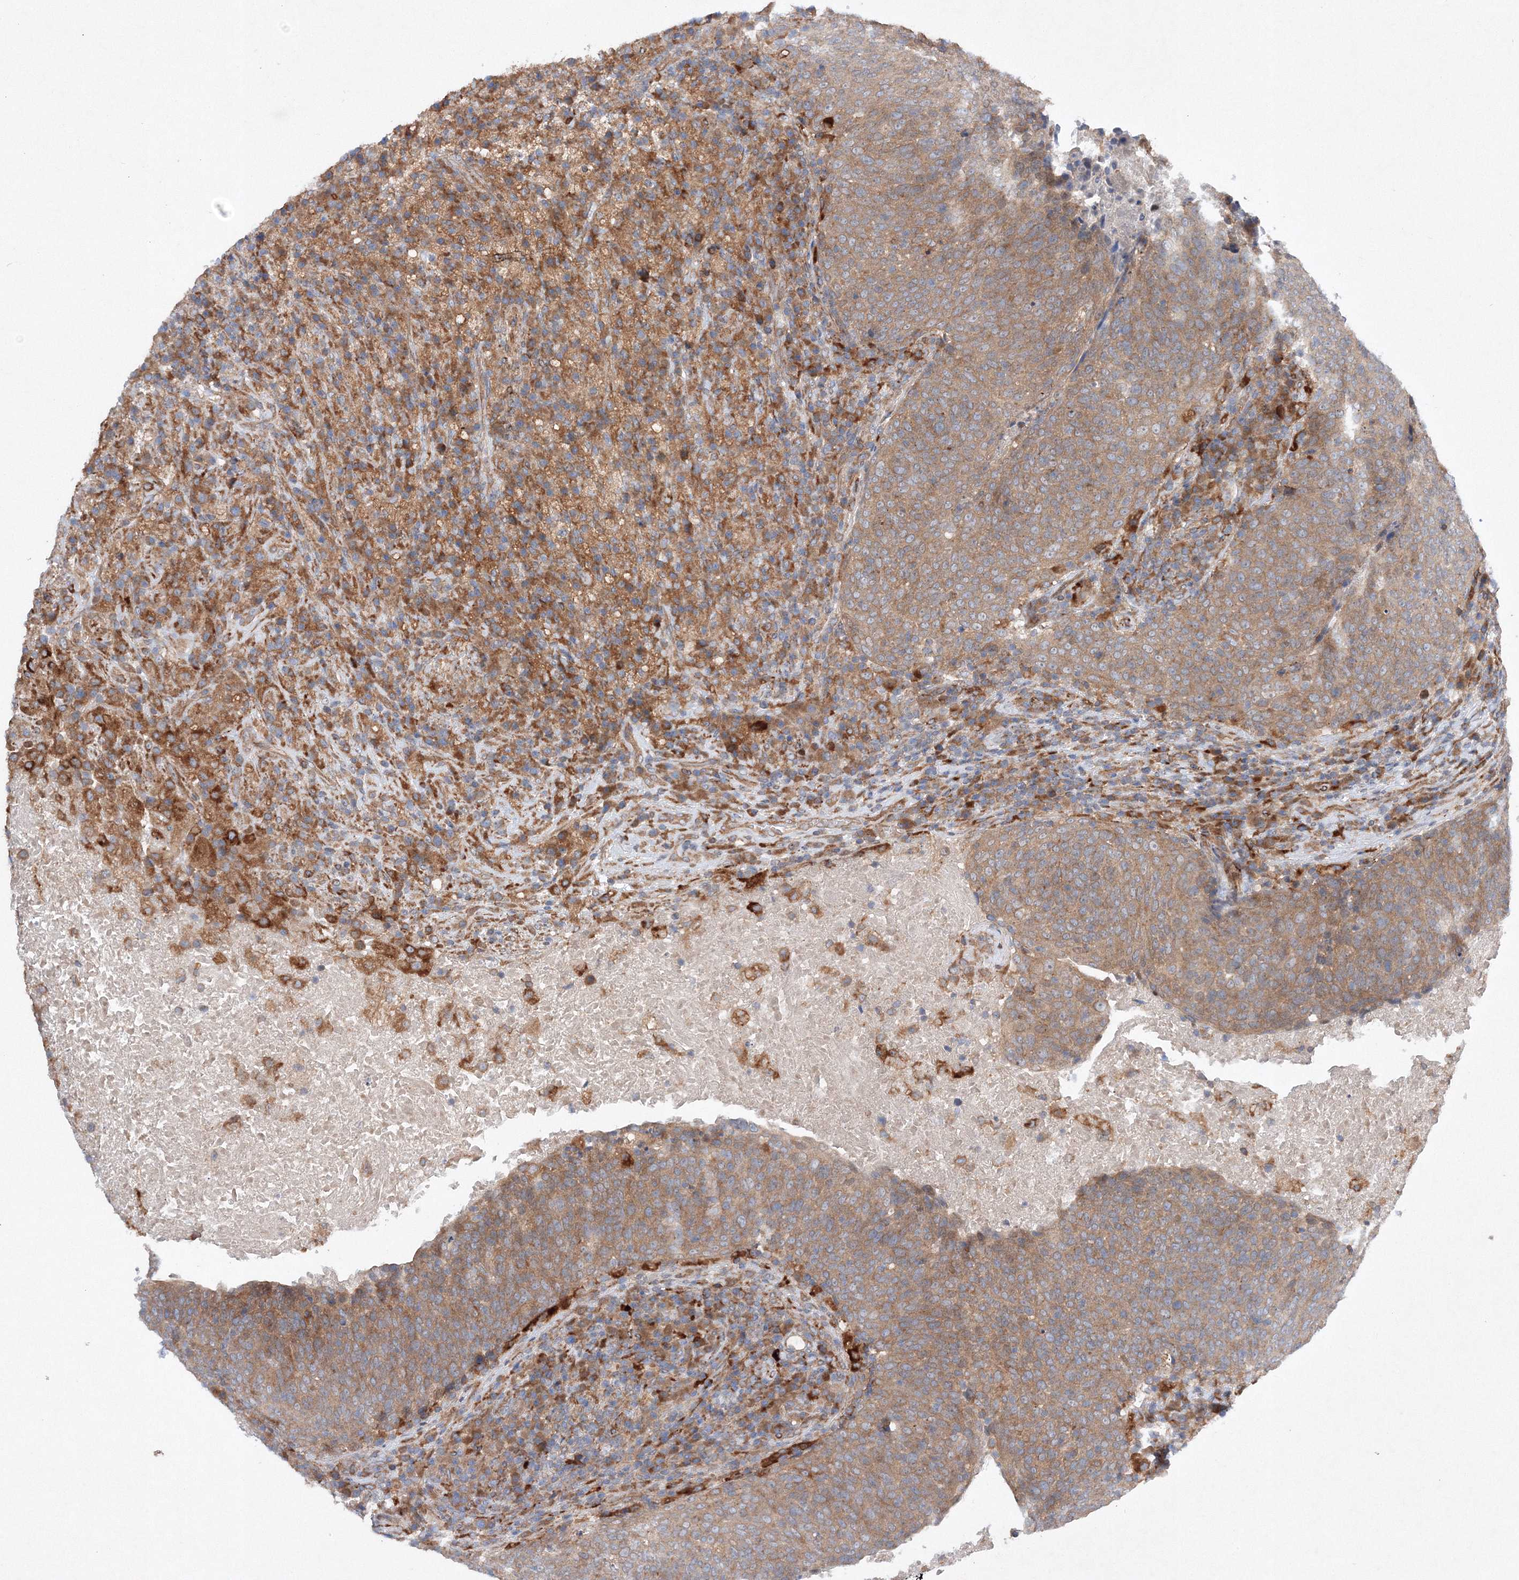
{"staining": {"intensity": "moderate", "quantity": ">75%", "location": "cytoplasmic/membranous"}, "tissue": "head and neck cancer", "cell_type": "Tumor cells", "image_type": "cancer", "snomed": [{"axis": "morphology", "description": "Squamous cell carcinoma, NOS"}, {"axis": "morphology", "description": "Squamous cell carcinoma, metastatic, NOS"}, {"axis": "topography", "description": "Lymph node"}, {"axis": "topography", "description": "Head-Neck"}], "caption": "Head and neck cancer stained with DAB (3,3'-diaminobenzidine) immunohistochemistry (IHC) demonstrates medium levels of moderate cytoplasmic/membranous positivity in about >75% of tumor cells. Nuclei are stained in blue.", "gene": "SLC36A1", "patient": {"sex": "male", "age": 62}}